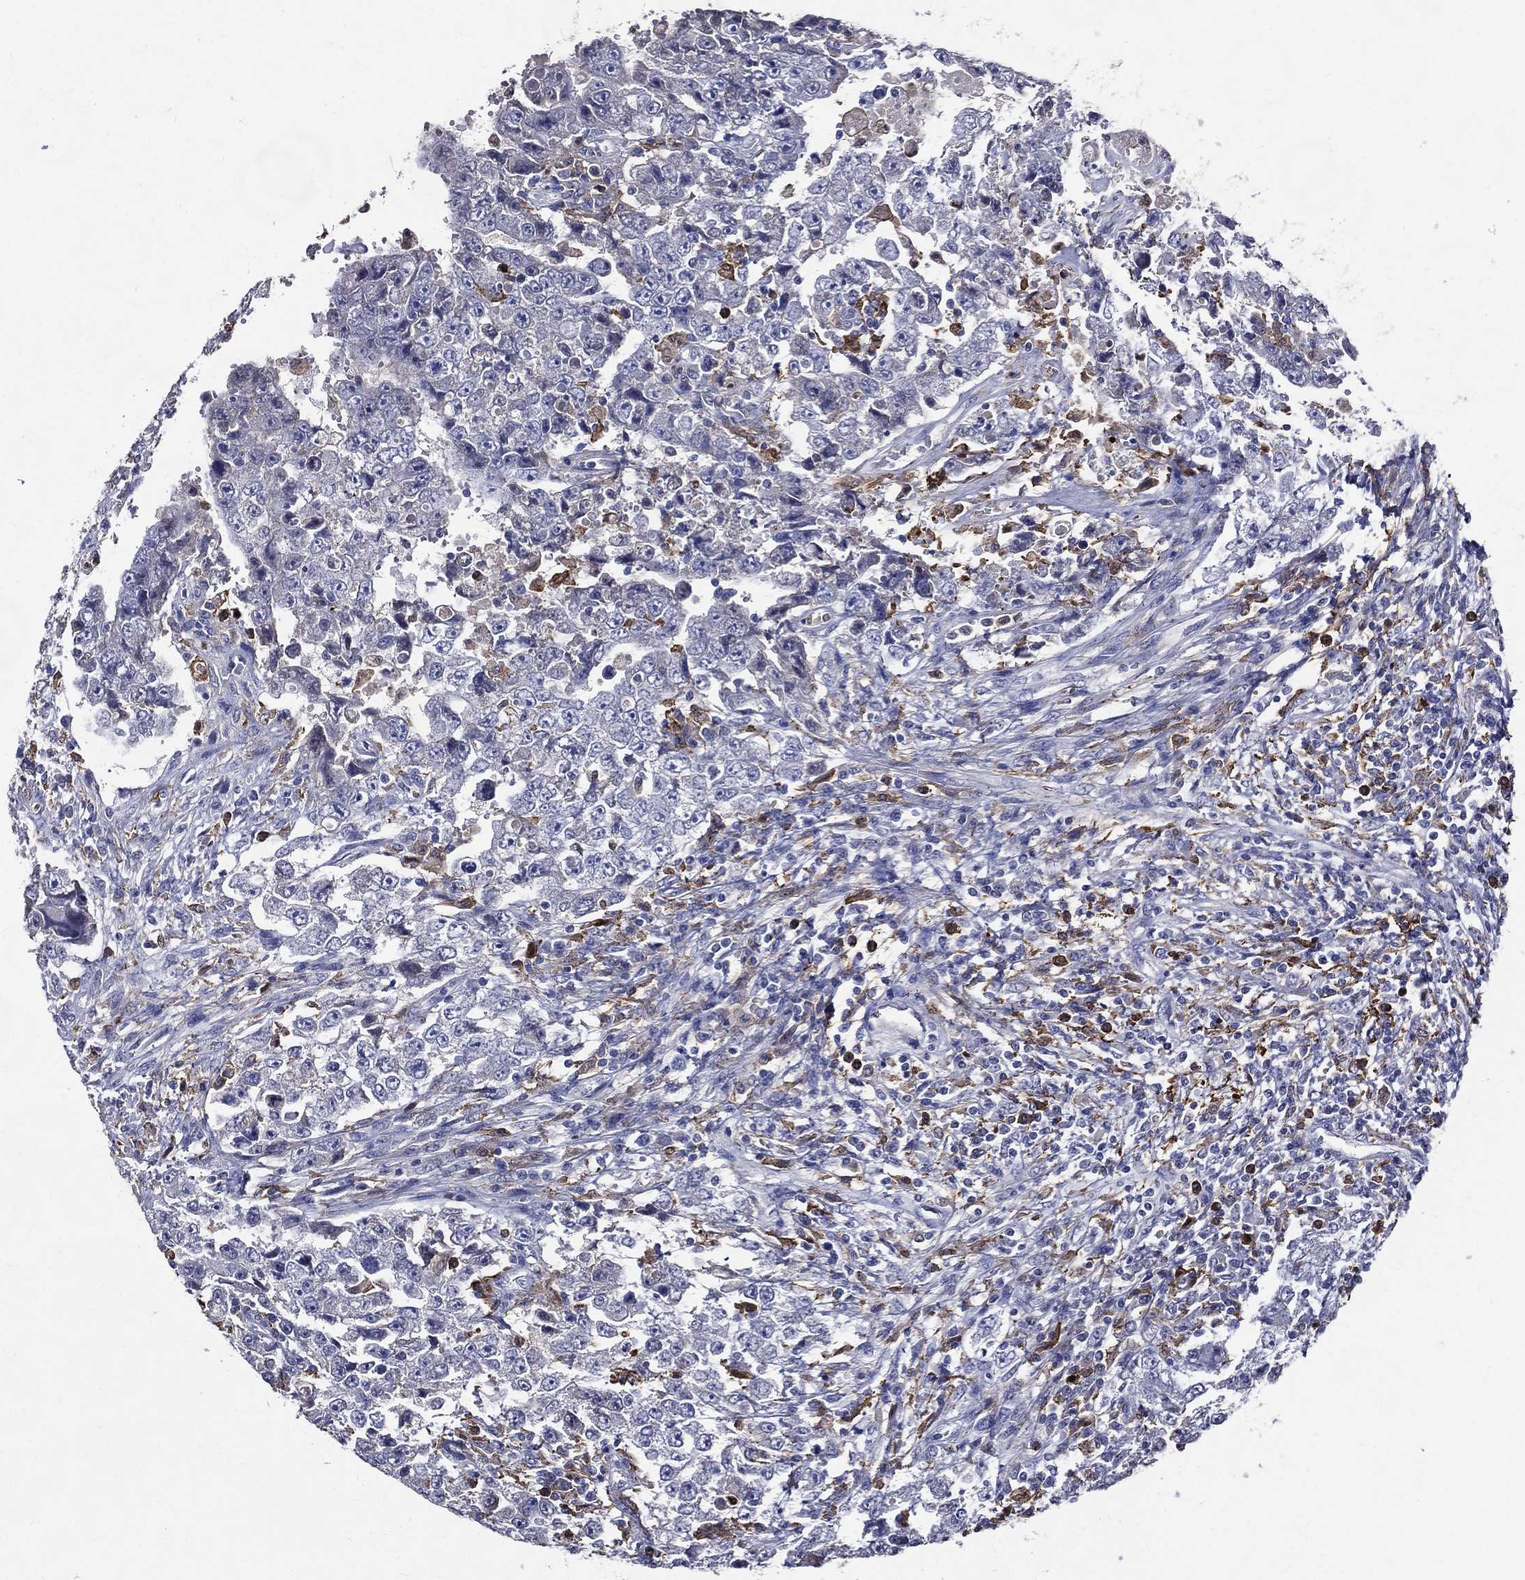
{"staining": {"intensity": "negative", "quantity": "none", "location": "none"}, "tissue": "testis cancer", "cell_type": "Tumor cells", "image_type": "cancer", "snomed": [{"axis": "morphology", "description": "Carcinoma, Embryonal, NOS"}, {"axis": "topography", "description": "Testis"}], "caption": "An immunohistochemistry photomicrograph of testis cancer is shown. There is no staining in tumor cells of testis cancer.", "gene": "GPR171", "patient": {"sex": "male", "age": 26}}